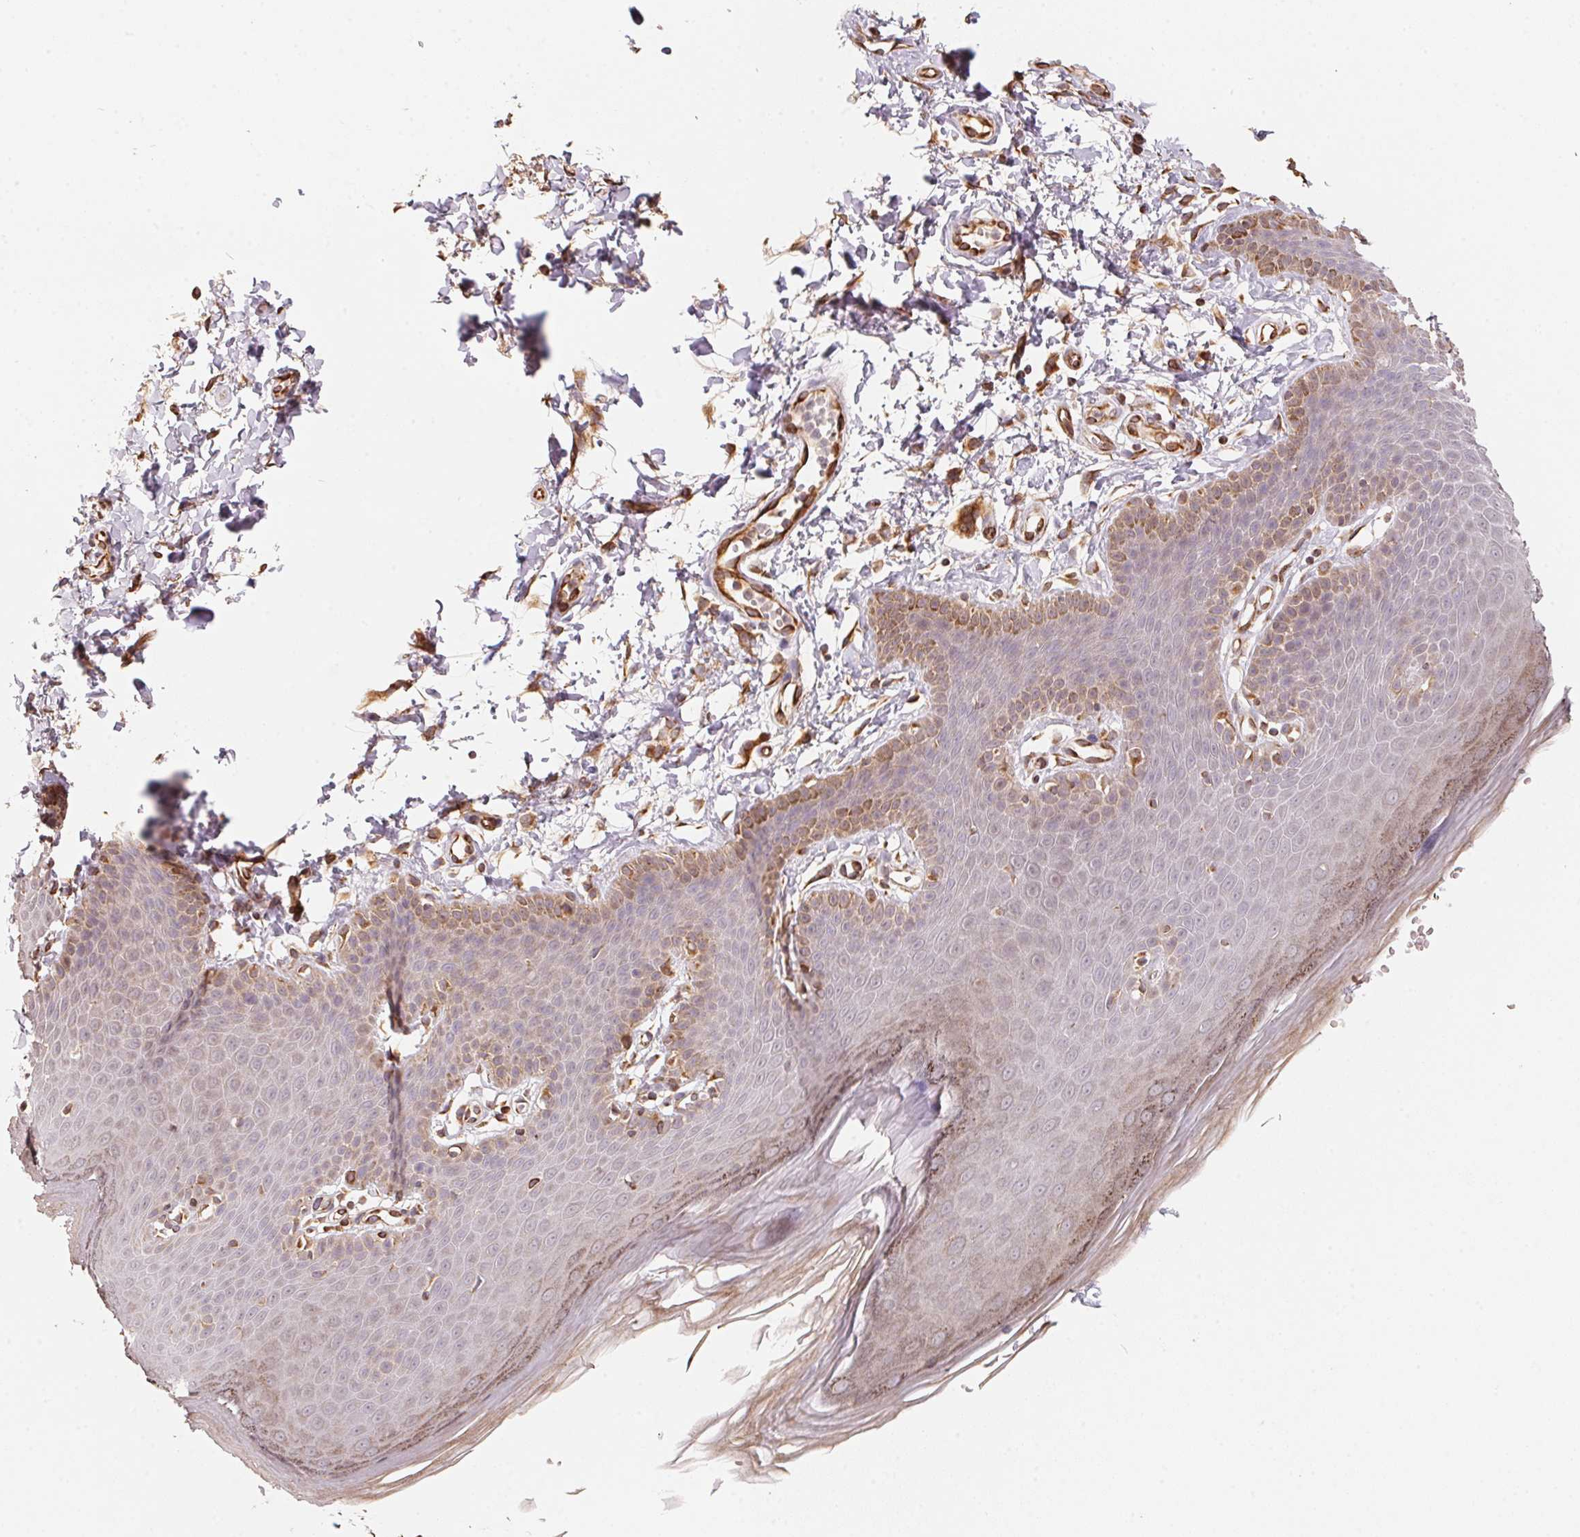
{"staining": {"intensity": "moderate", "quantity": "<25%", "location": "cytoplasmic/membranous"}, "tissue": "skin", "cell_type": "Epidermal cells", "image_type": "normal", "snomed": [{"axis": "morphology", "description": "Normal tissue, NOS"}, {"axis": "topography", "description": "Anal"}], "caption": "DAB immunohistochemical staining of benign skin displays moderate cytoplasmic/membranous protein expression in about <25% of epidermal cells. (brown staining indicates protein expression, while blue staining denotes nuclei).", "gene": "TSPAN12", "patient": {"sex": "male", "age": 53}}